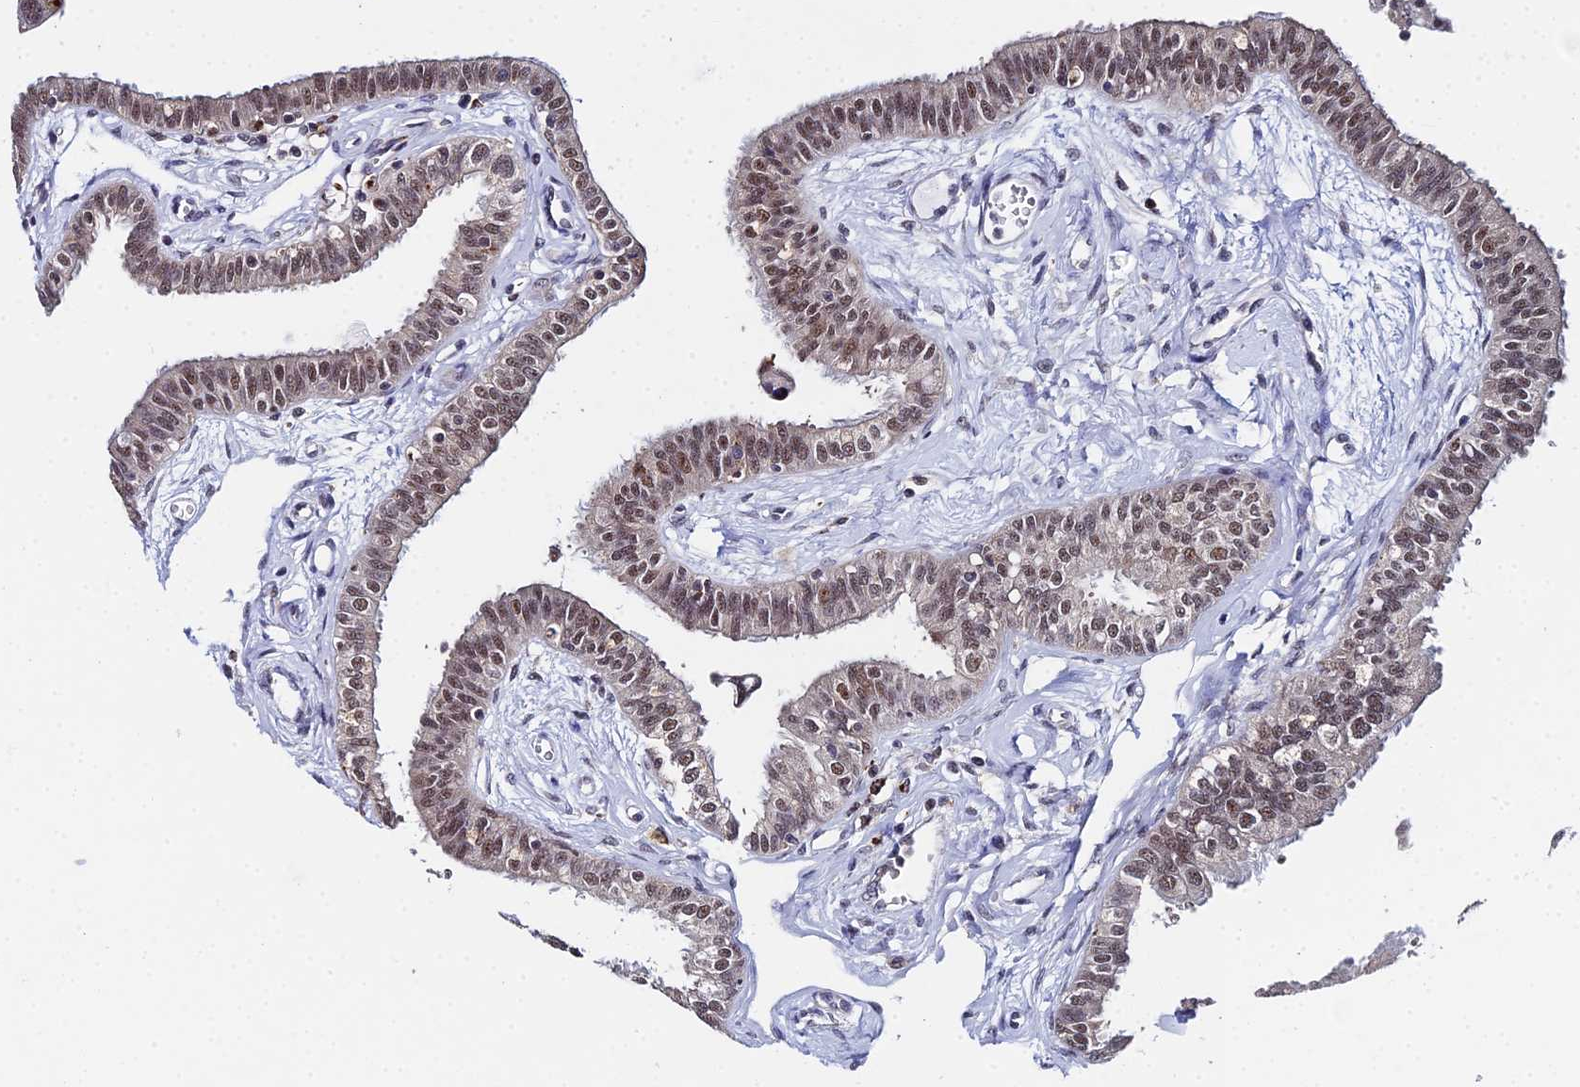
{"staining": {"intensity": "strong", "quantity": ">75%", "location": "nuclear"}, "tissue": "fallopian tube", "cell_type": "Glandular cells", "image_type": "normal", "snomed": [{"axis": "morphology", "description": "Normal tissue, NOS"}, {"axis": "morphology", "description": "Carcinoma, NOS"}, {"axis": "topography", "description": "Fallopian tube"}, {"axis": "topography", "description": "Ovary"}], "caption": "High-magnification brightfield microscopy of unremarkable fallopian tube stained with DAB (3,3'-diaminobenzidine) (brown) and counterstained with hematoxylin (blue). glandular cells exhibit strong nuclear positivity is appreciated in about>75% of cells.", "gene": "MAGOHB", "patient": {"sex": "female", "age": 59}}